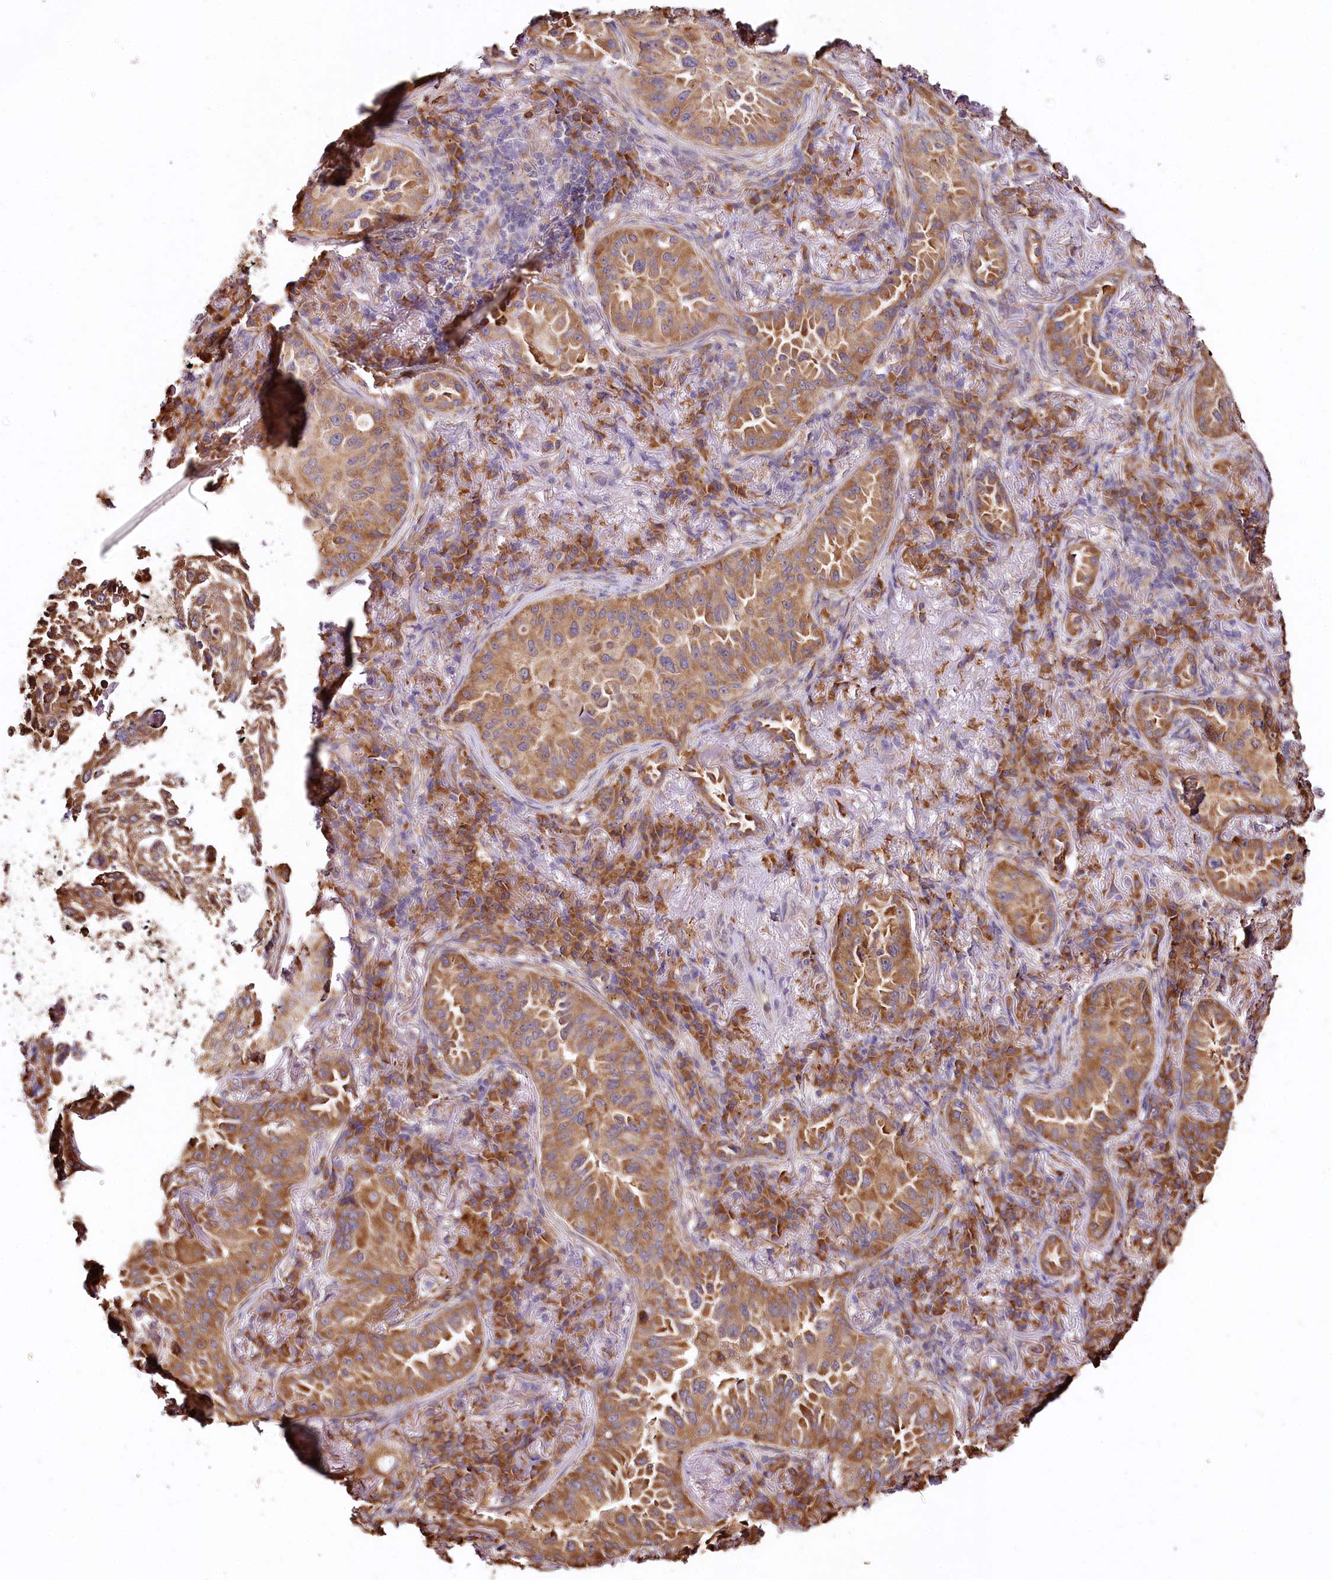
{"staining": {"intensity": "strong", "quantity": ">75%", "location": "cytoplasmic/membranous"}, "tissue": "lung cancer", "cell_type": "Tumor cells", "image_type": "cancer", "snomed": [{"axis": "morphology", "description": "Adenocarcinoma, NOS"}, {"axis": "topography", "description": "Lung"}], "caption": "Immunohistochemistry micrograph of human lung adenocarcinoma stained for a protein (brown), which demonstrates high levels of strong cytoplasmic/membranous expression in approximately >75% of tumor cells.", "gene": "VEGFA", "patient": {"sex": "female", "age": 69}}